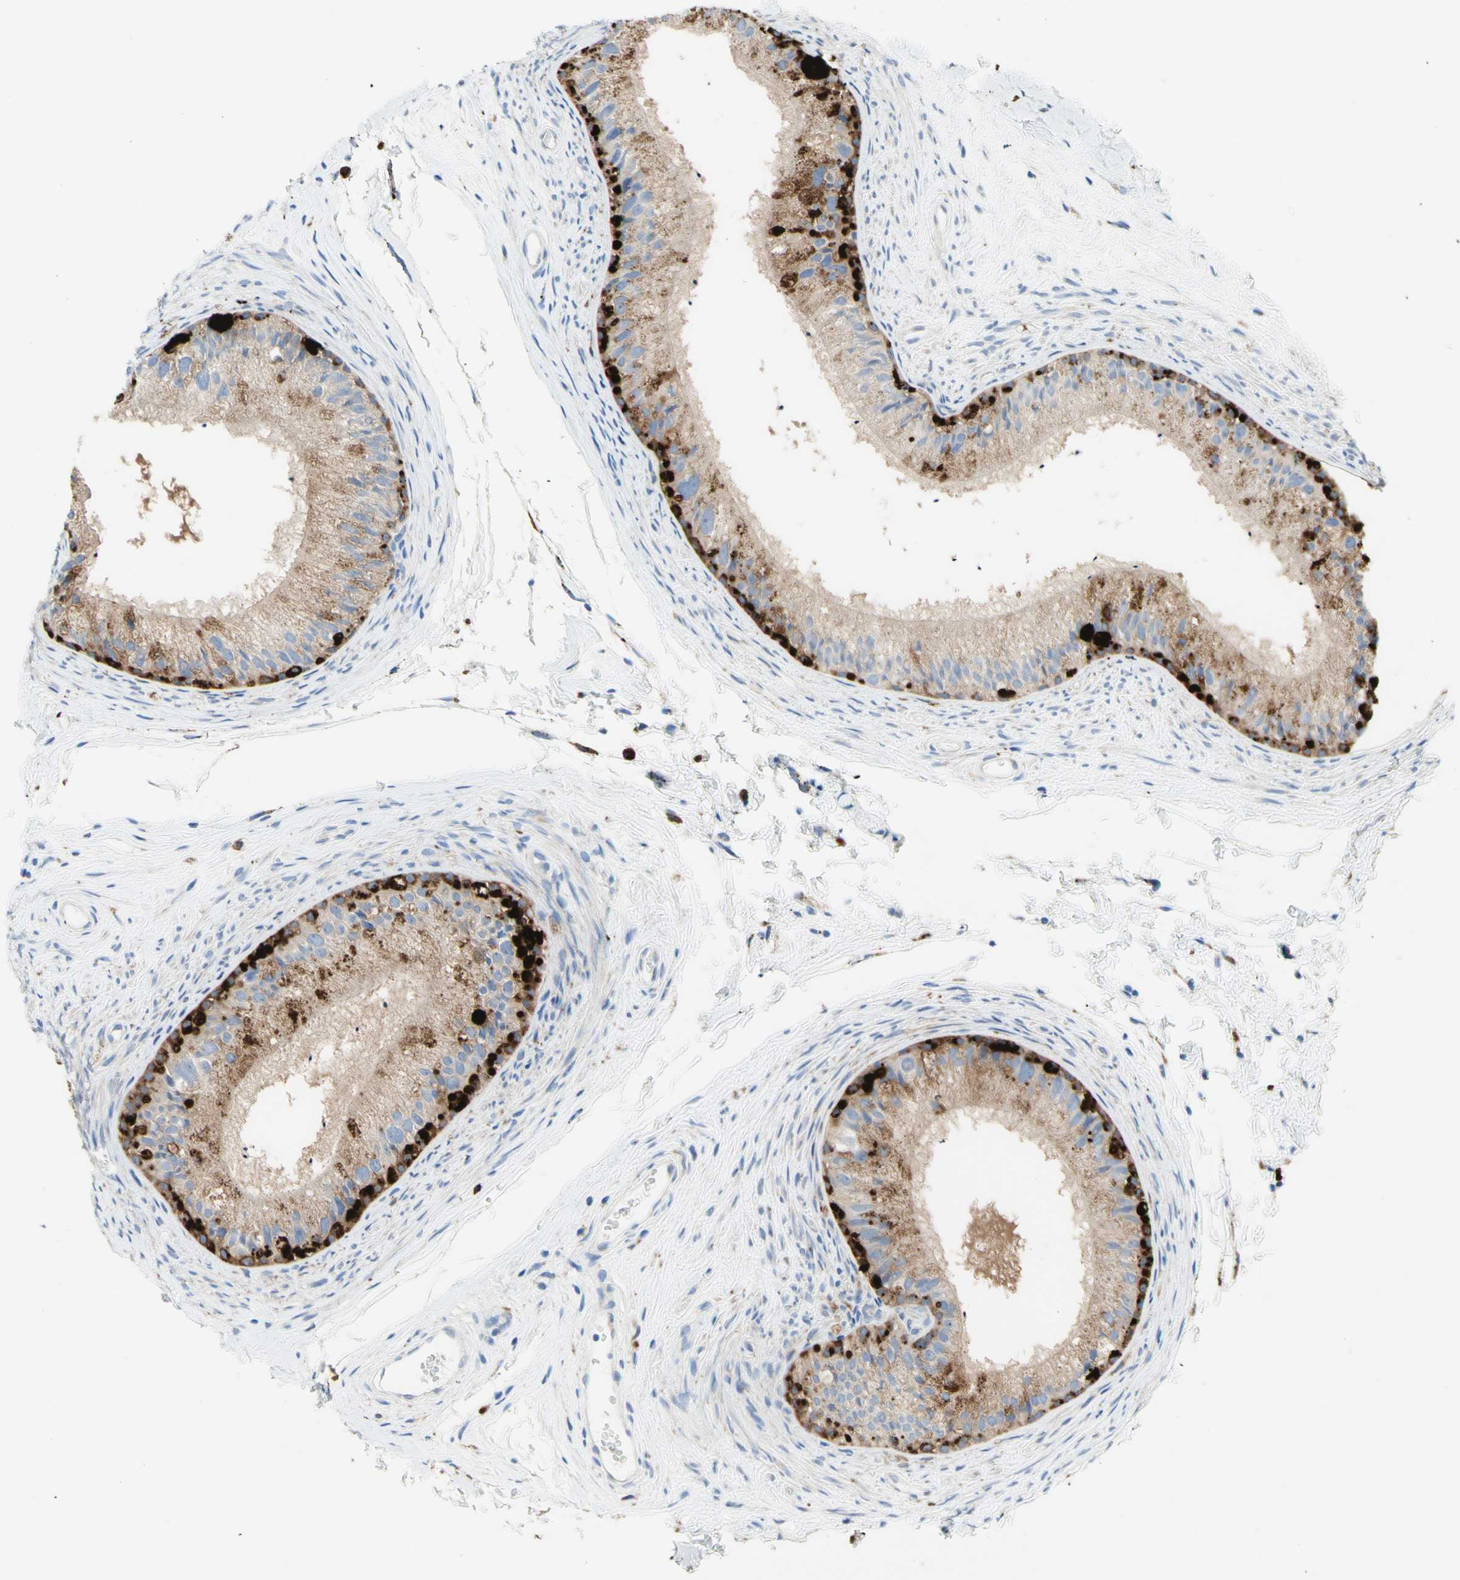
{"staining": {"intensity": "strong", "quantity": "25%-75%", "location": "cytoplasmic/membranous"}, "tissue": "epididymis", "cell_type": "Glandular cells", "image_type": "normal", "snomed": [{"axis": "morphology", "description": "Normal tissue, NOS"}, {"axis": "topography", "description": "Epididymis"}], "caption": "IHC histopathology image of benign human epididymis stained for a protein (brown), which demonstrates high levels of strong cytoplasmic/membranous staining in approximately 25%-75% of glandular cells.", "gene": "URB2", "patient": {"sex": "male", "age": 56}}